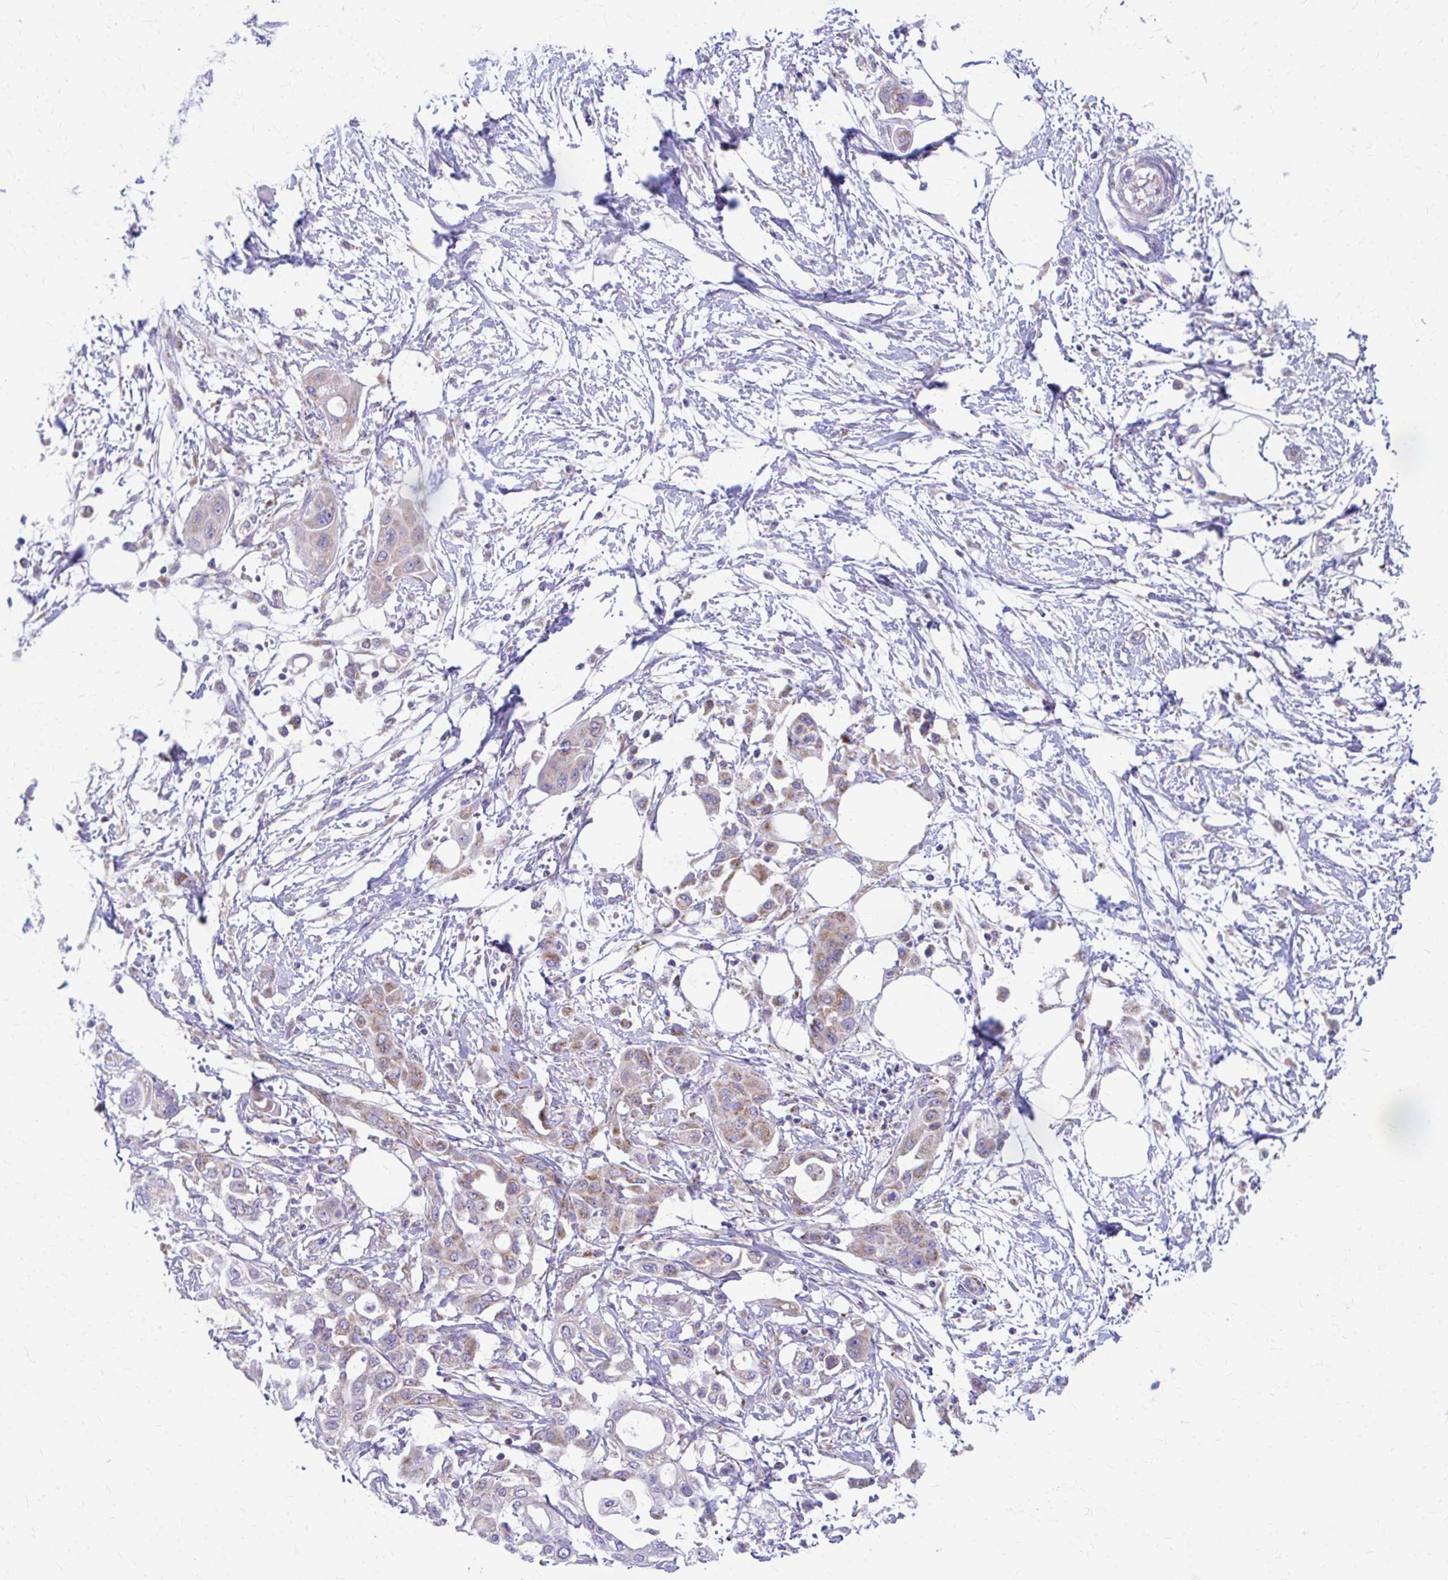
{"staining": {"intensity": "moderate", "quantity": "25%-75%", "location": "cytoplasmic/membranous"}, "tissue": "pancreatic cancer", "cell_type": "Tumor cells", "image_type": "cancer", "snomed": [{"axis": "morphology", "description": "Adenocarcinoma, NOS"}, {"axis": "topography", "description": "Pancreas"}], "caption": "Brown immunohistochemical staining in human pancreatic adenocarcinoma demonstrates moderate cytoplasmic/membranous expression in about 25%-75% of tumor cells.", "gene": "MRPL19", "patient": {"sex": "male", "age": 68}}